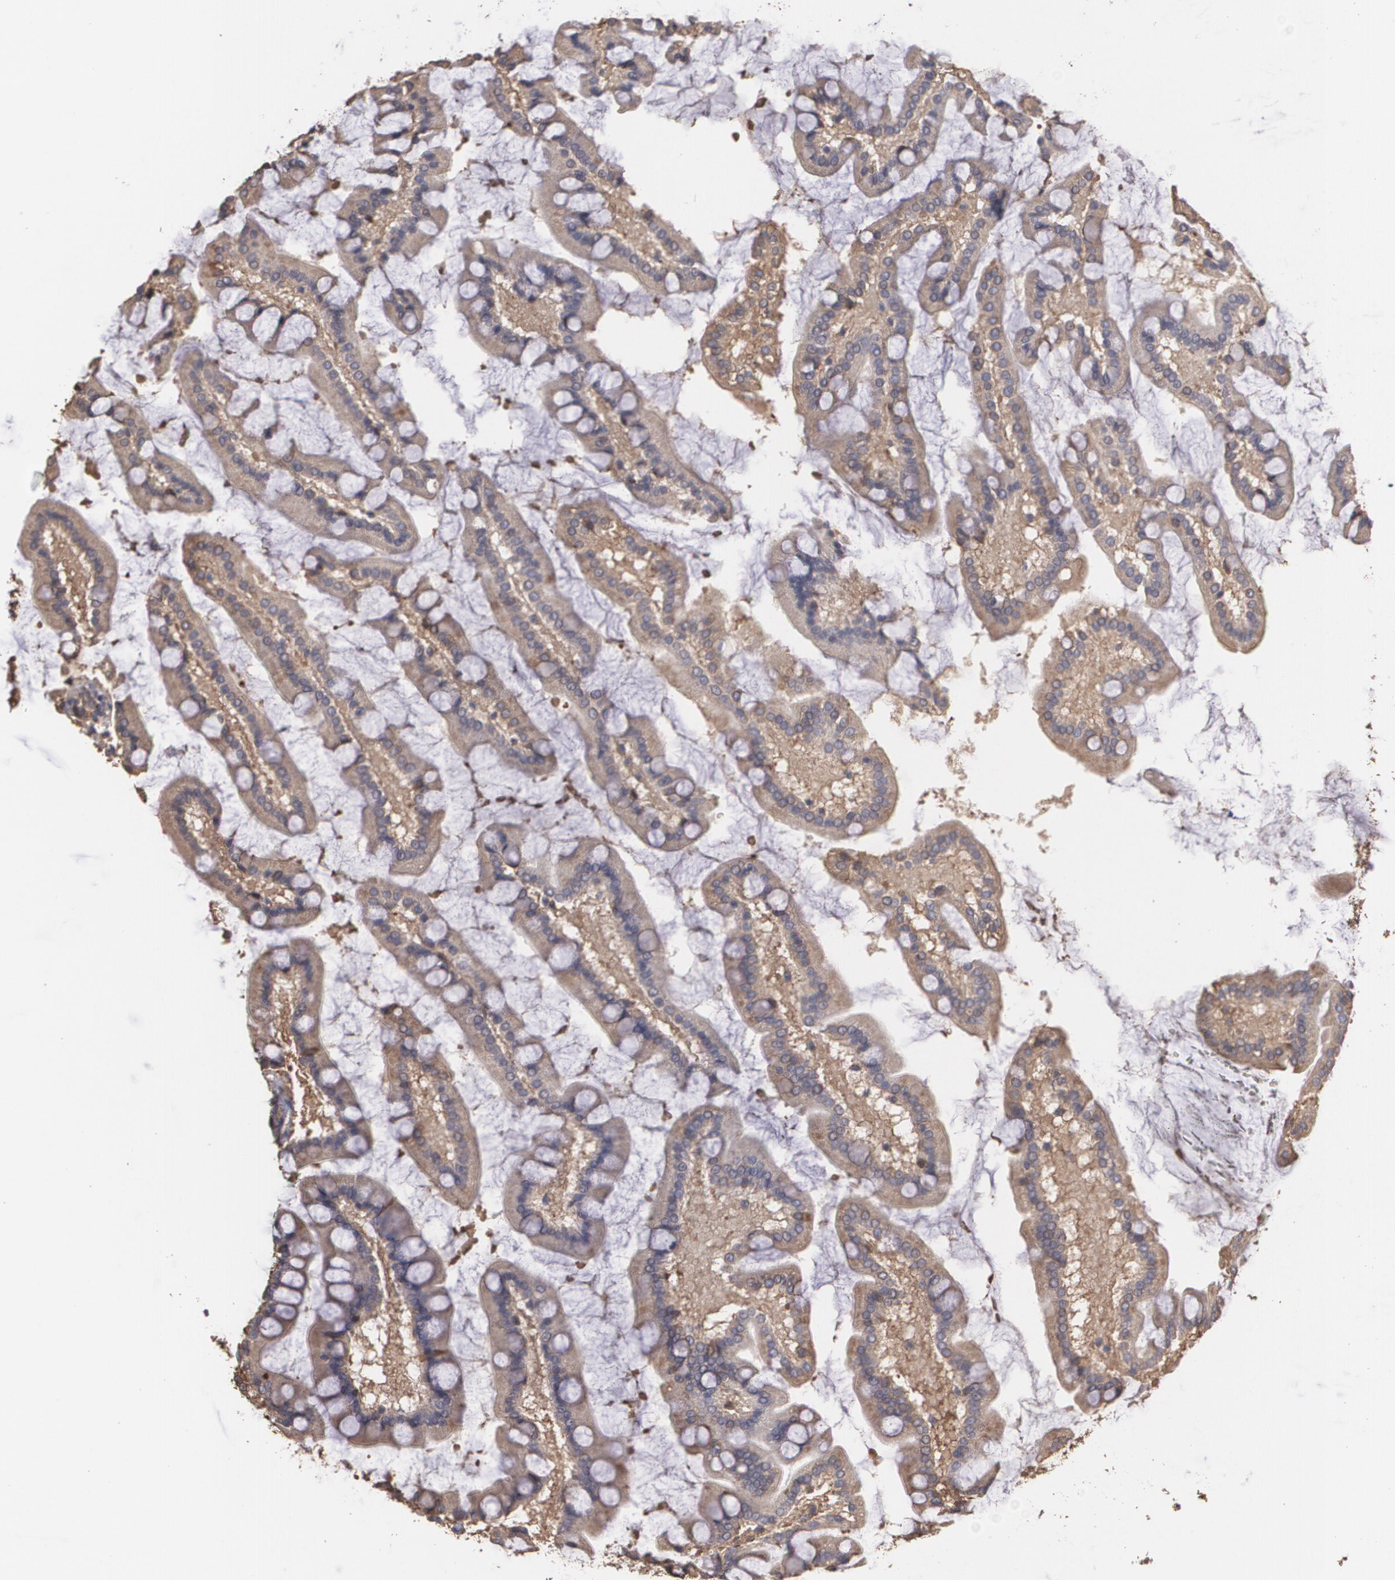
{"staining": {"intensity": "weak", "quantity": ">75%", "location": "cytoplasmic/membranous"}, "tissue": "small intestine", "cell_type": "Glandular cells", "image_type": "normal", "snomed": [{"axis": "morphology", "description": "Normal tissue, NOS"}, {"axis": "topography", "description": "Small intestine"}], "caption": "This image shows benign small intestine stained with immunohistochemistry (IHC) to label a protein in brown. The cytoplasmic/membranous of glandular cells show weak positivity for the protein. Nuclei are counter-stained blue.", "gene": "PON1", "patient": {"sex": "male", "age": 41}}